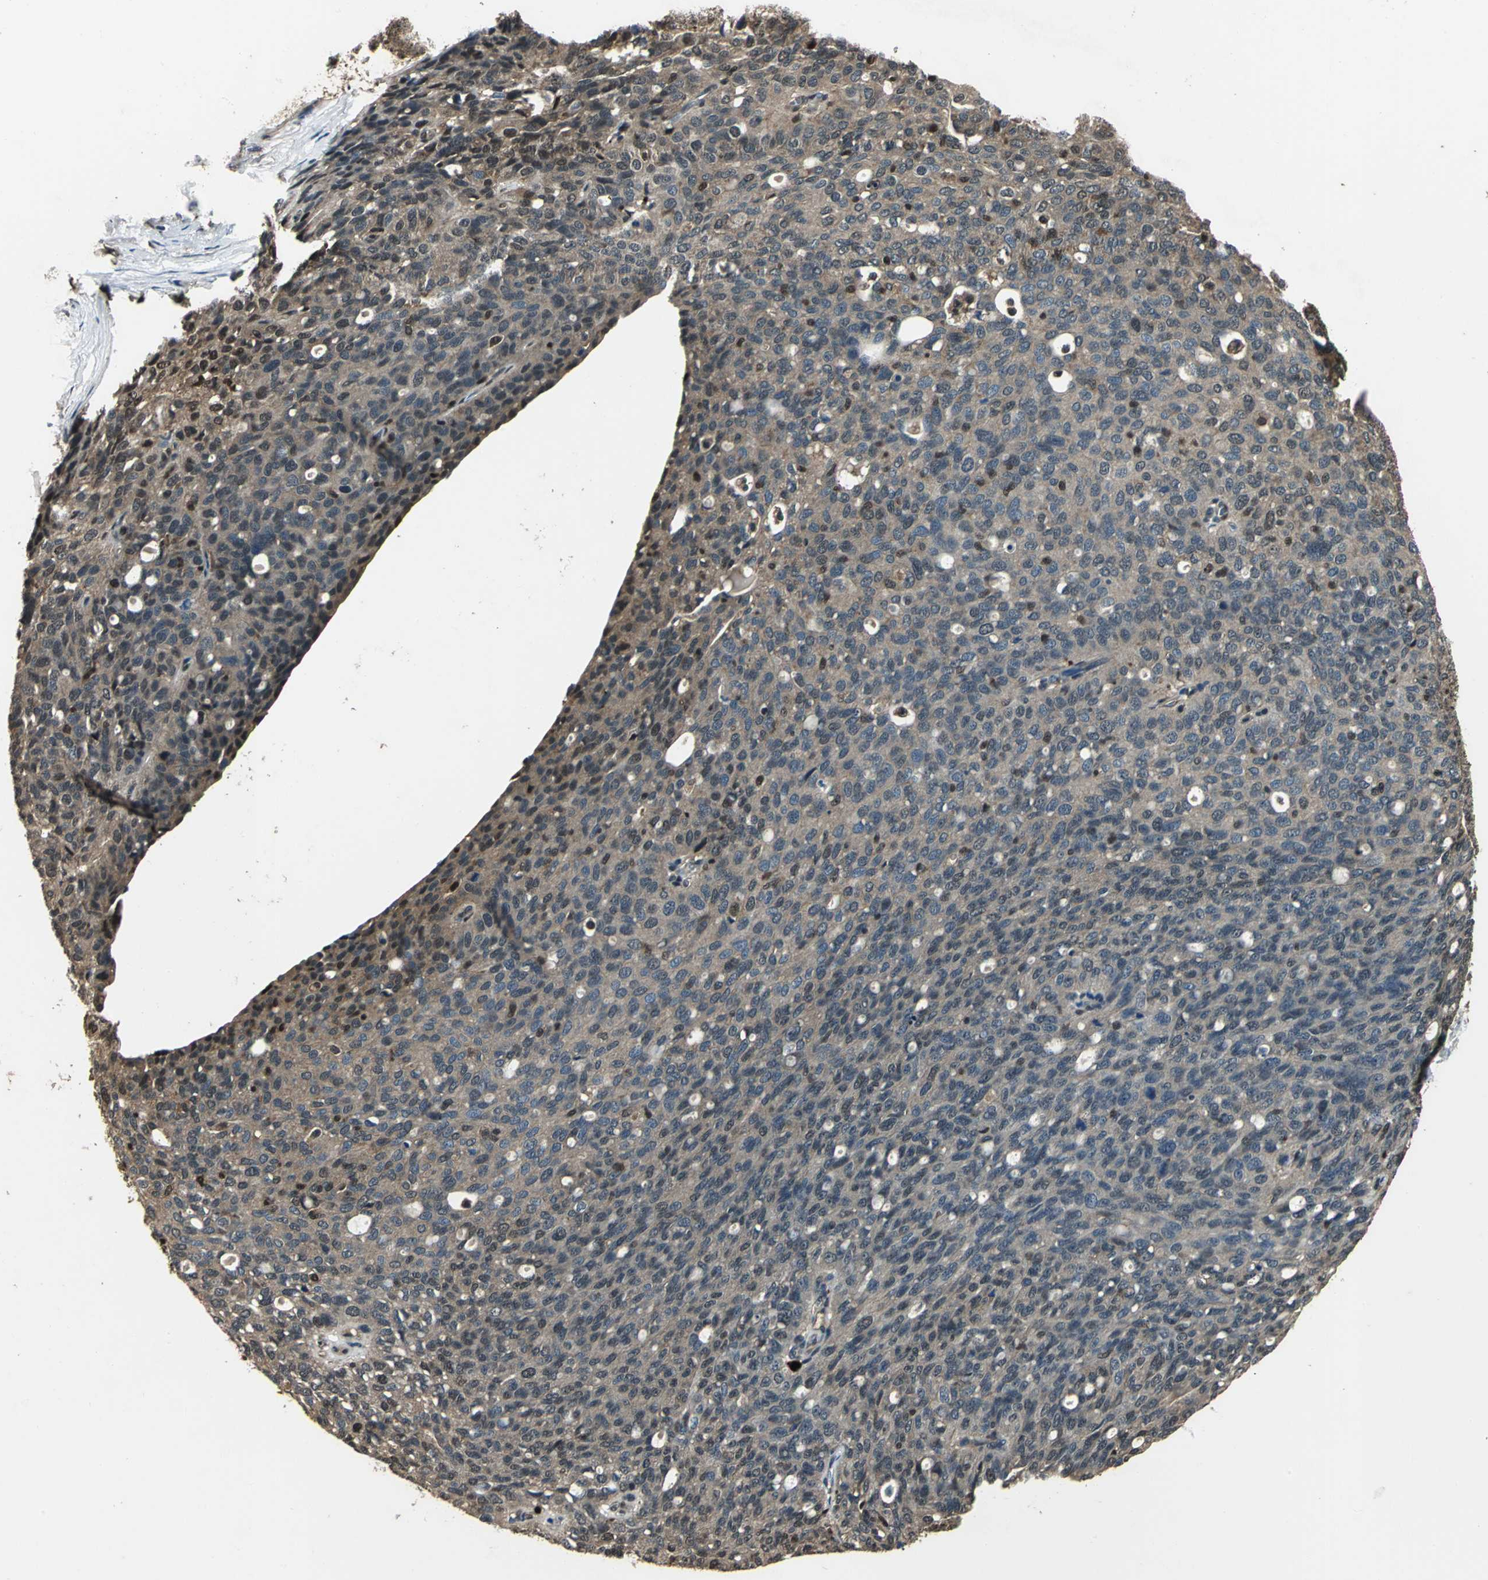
{"staining": {"intensity": "weak", "quantity": ">75%", "location": "cytoplasmic/membranous"}, "tissue": "ovarian cancer", "cell_type": "Tumor cells", "image_type": "cancer", "snomed": [{"axis": "morphology", "description": "Carcinoma, endometroid"}, {"axis": "topography", "description": "Ovary"}], "caption": "IHC histopathology image of human ovarian cancer stained for a protein (brown), which demonstrates low levels of weak cytoplasmic/membranous staining in approximately >75% of tumor cells.", "gene": "PPP1R13L", "patient": {"sex": "female", "age": 60}}